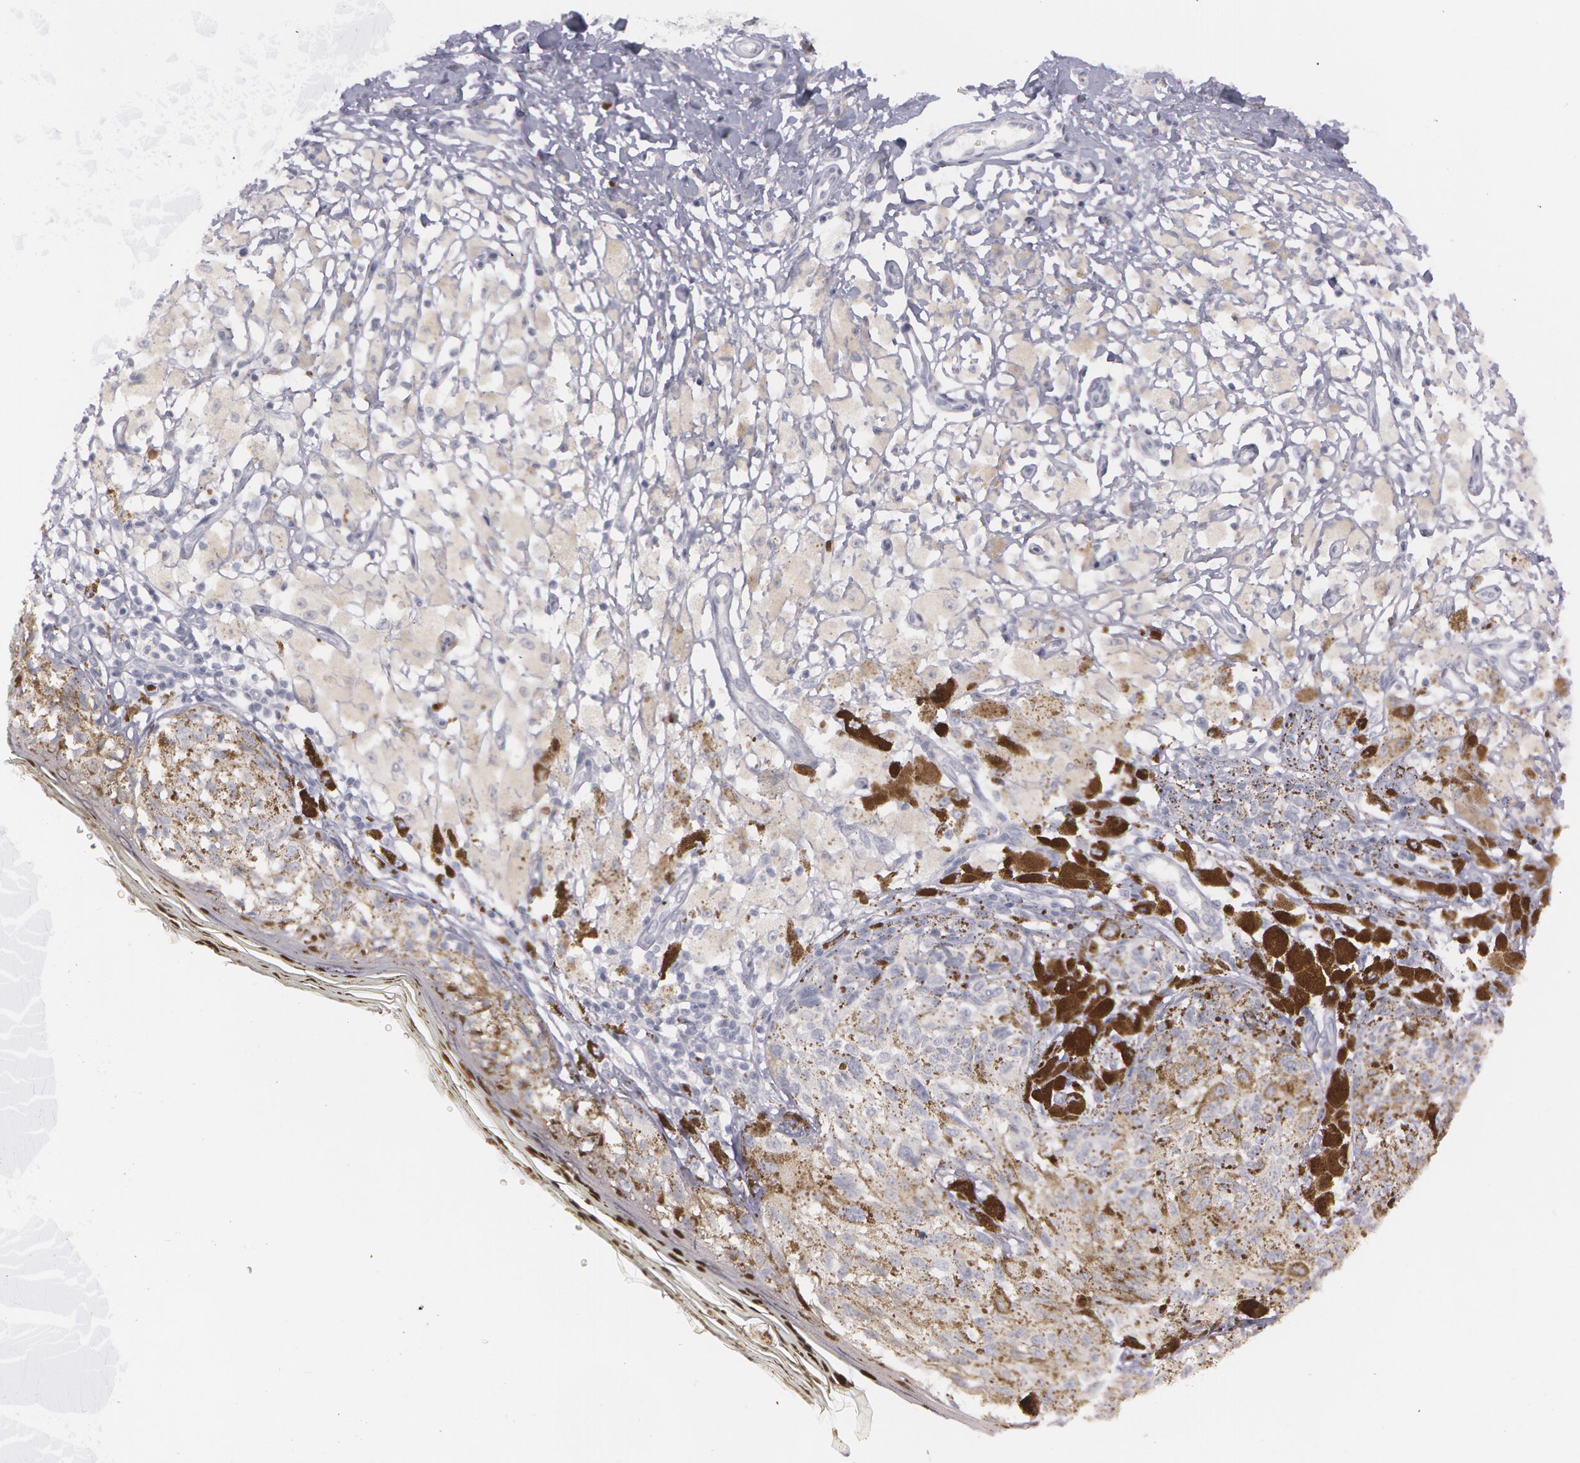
{"staining": {"intensity": "negative", "quantity": "none", "location": "none"}, "tissue": "melanoma", "cell_type": "Tumor cells", "image_type": "cancer", "snomed": [{"axis": "morphology", "description": "Malignant melanoma, NOS"}, {"axis": "topography", "description": "Skin"}], "caption": "Tumor cells are negative for brown protein staining in malignant melanoma.", "gene": "IL1RN", "patient": {"sex": "male", "age": 88}}